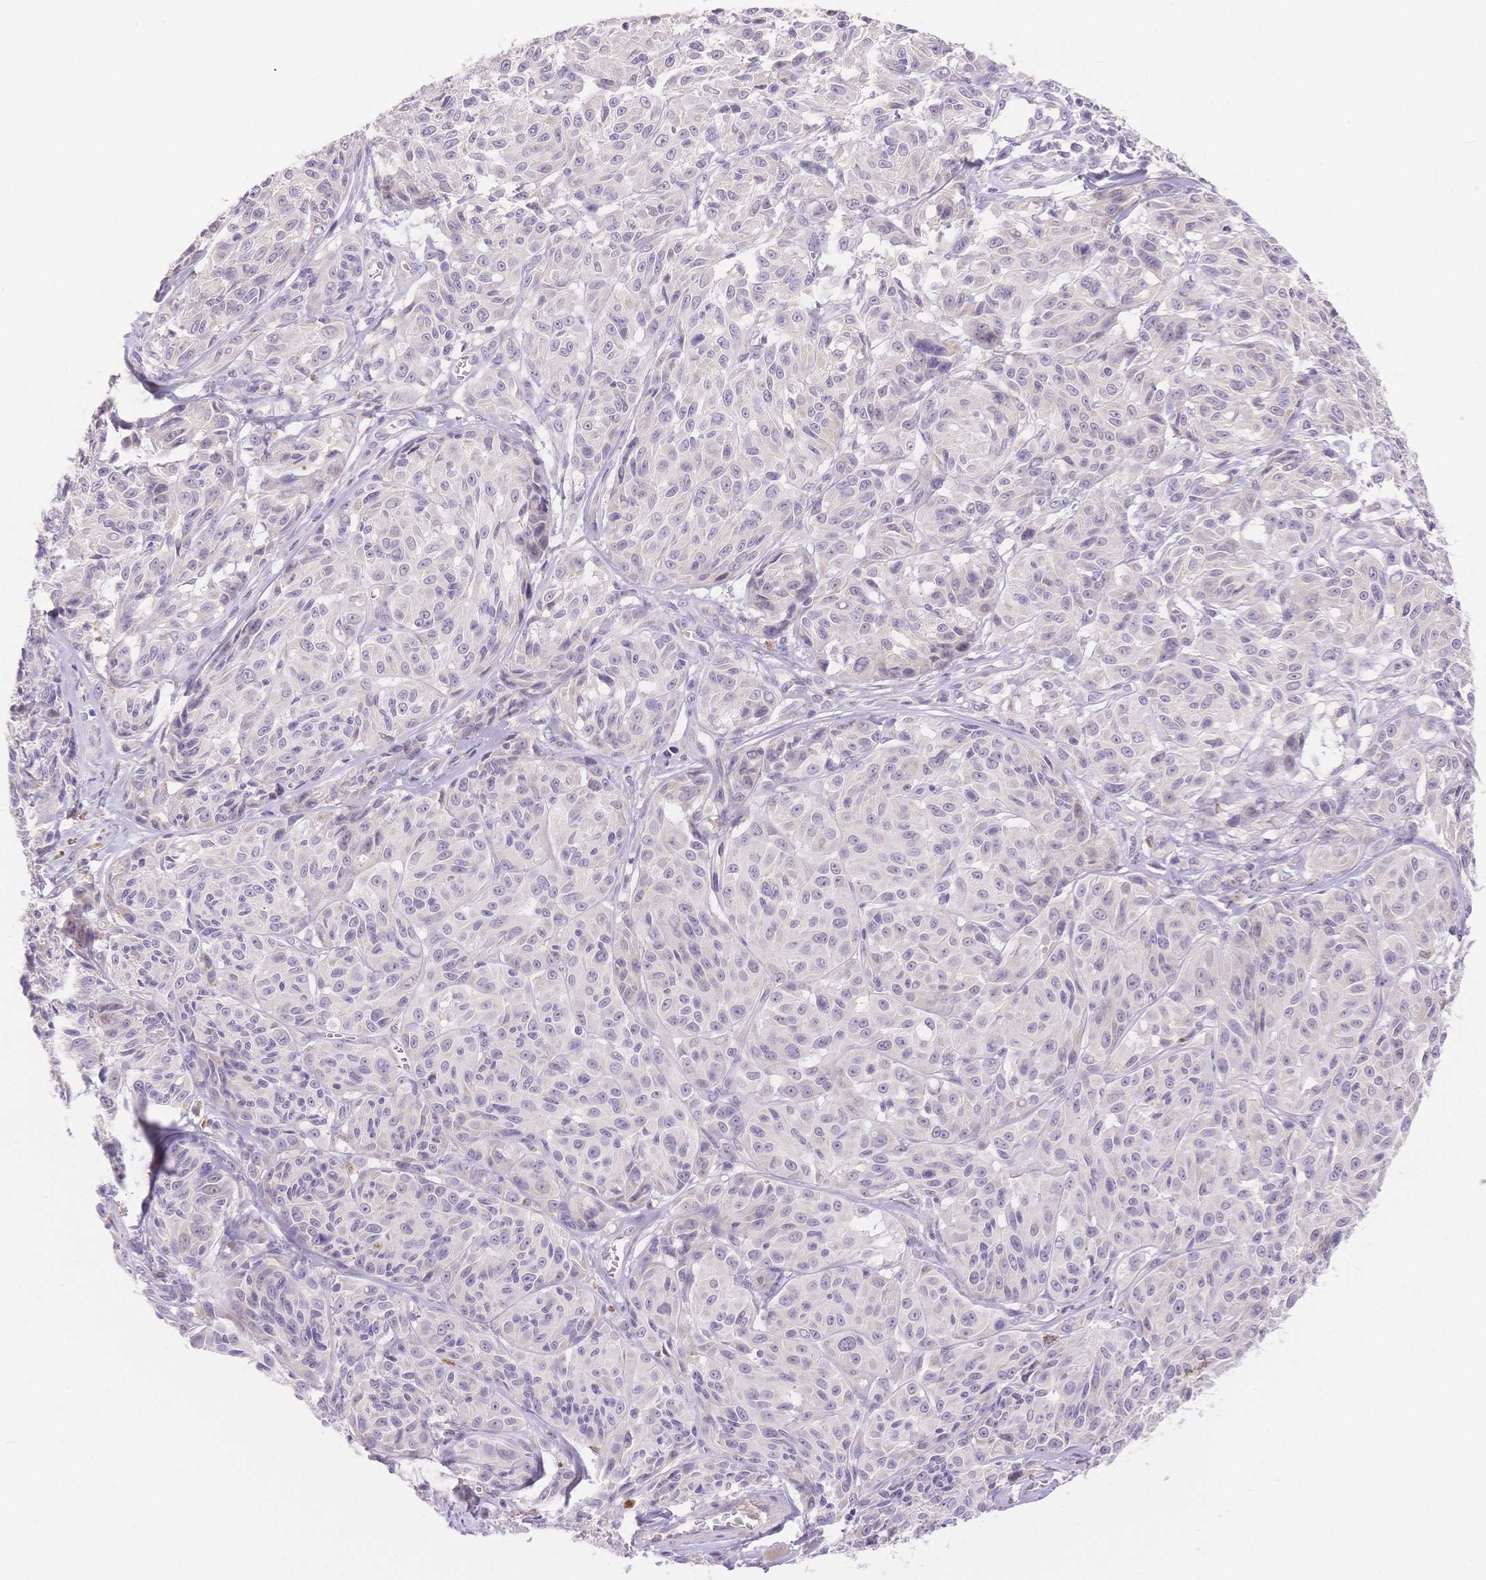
{"staining": {"intensity": "negative", "quantity": "none", "location": "none"}, "tissue": "melanoma", "cell_type": "Tumor cells", "image_type": "cancer", "snomed": [{"axis": "morphology", "description": "Malignant melanoma, NOS"}, {"axis": "topography", "description": "Skin"}], "caption": "IHC of melanoma shows no expression in tumor cells.", "gene": "MYOM1", "patient": {"sex": "male", "age": 91}}